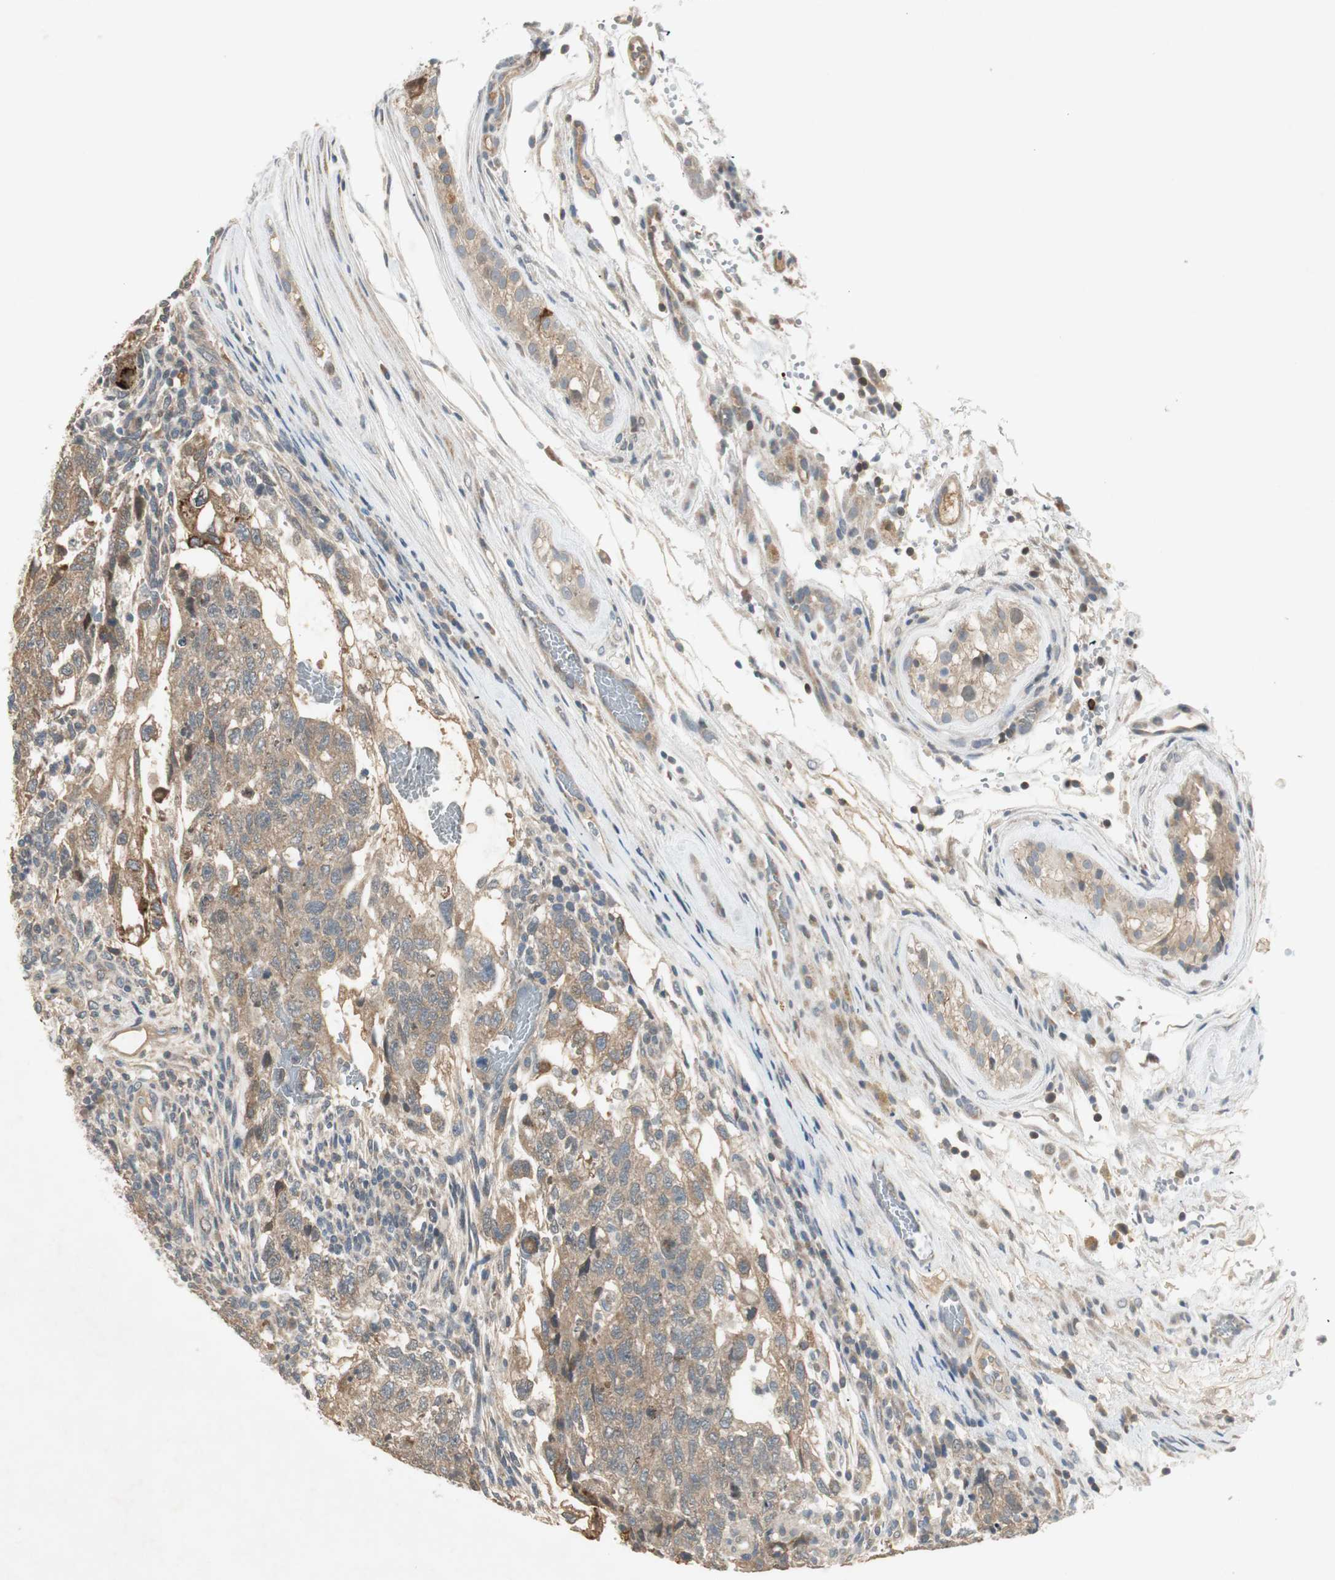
{"staining": {"intensity": "moderate", "quantity": ">75%", "location": "cytoplasmic/membranous"}, "tissue": "testis cancer", "cell_type": "Tumor cells", "image_type": "cancer", "snomed": [{"axis": "morphology", "description": "Normal tissue, NOS"}, {"axis": "morphology", "description": "Carcinoma, Embryonal, NOS"}, {"axis": "topography", "description": "Testis"}], "caption": "The micrograph shows immunohistochemical staining of embryonal carcinoma (testis). There is moderate cytoplasmic/membranous expression is present in about >75% of tumor cells.", "gene": "USP2", "patient": {"sex": "male", "age": 36}}